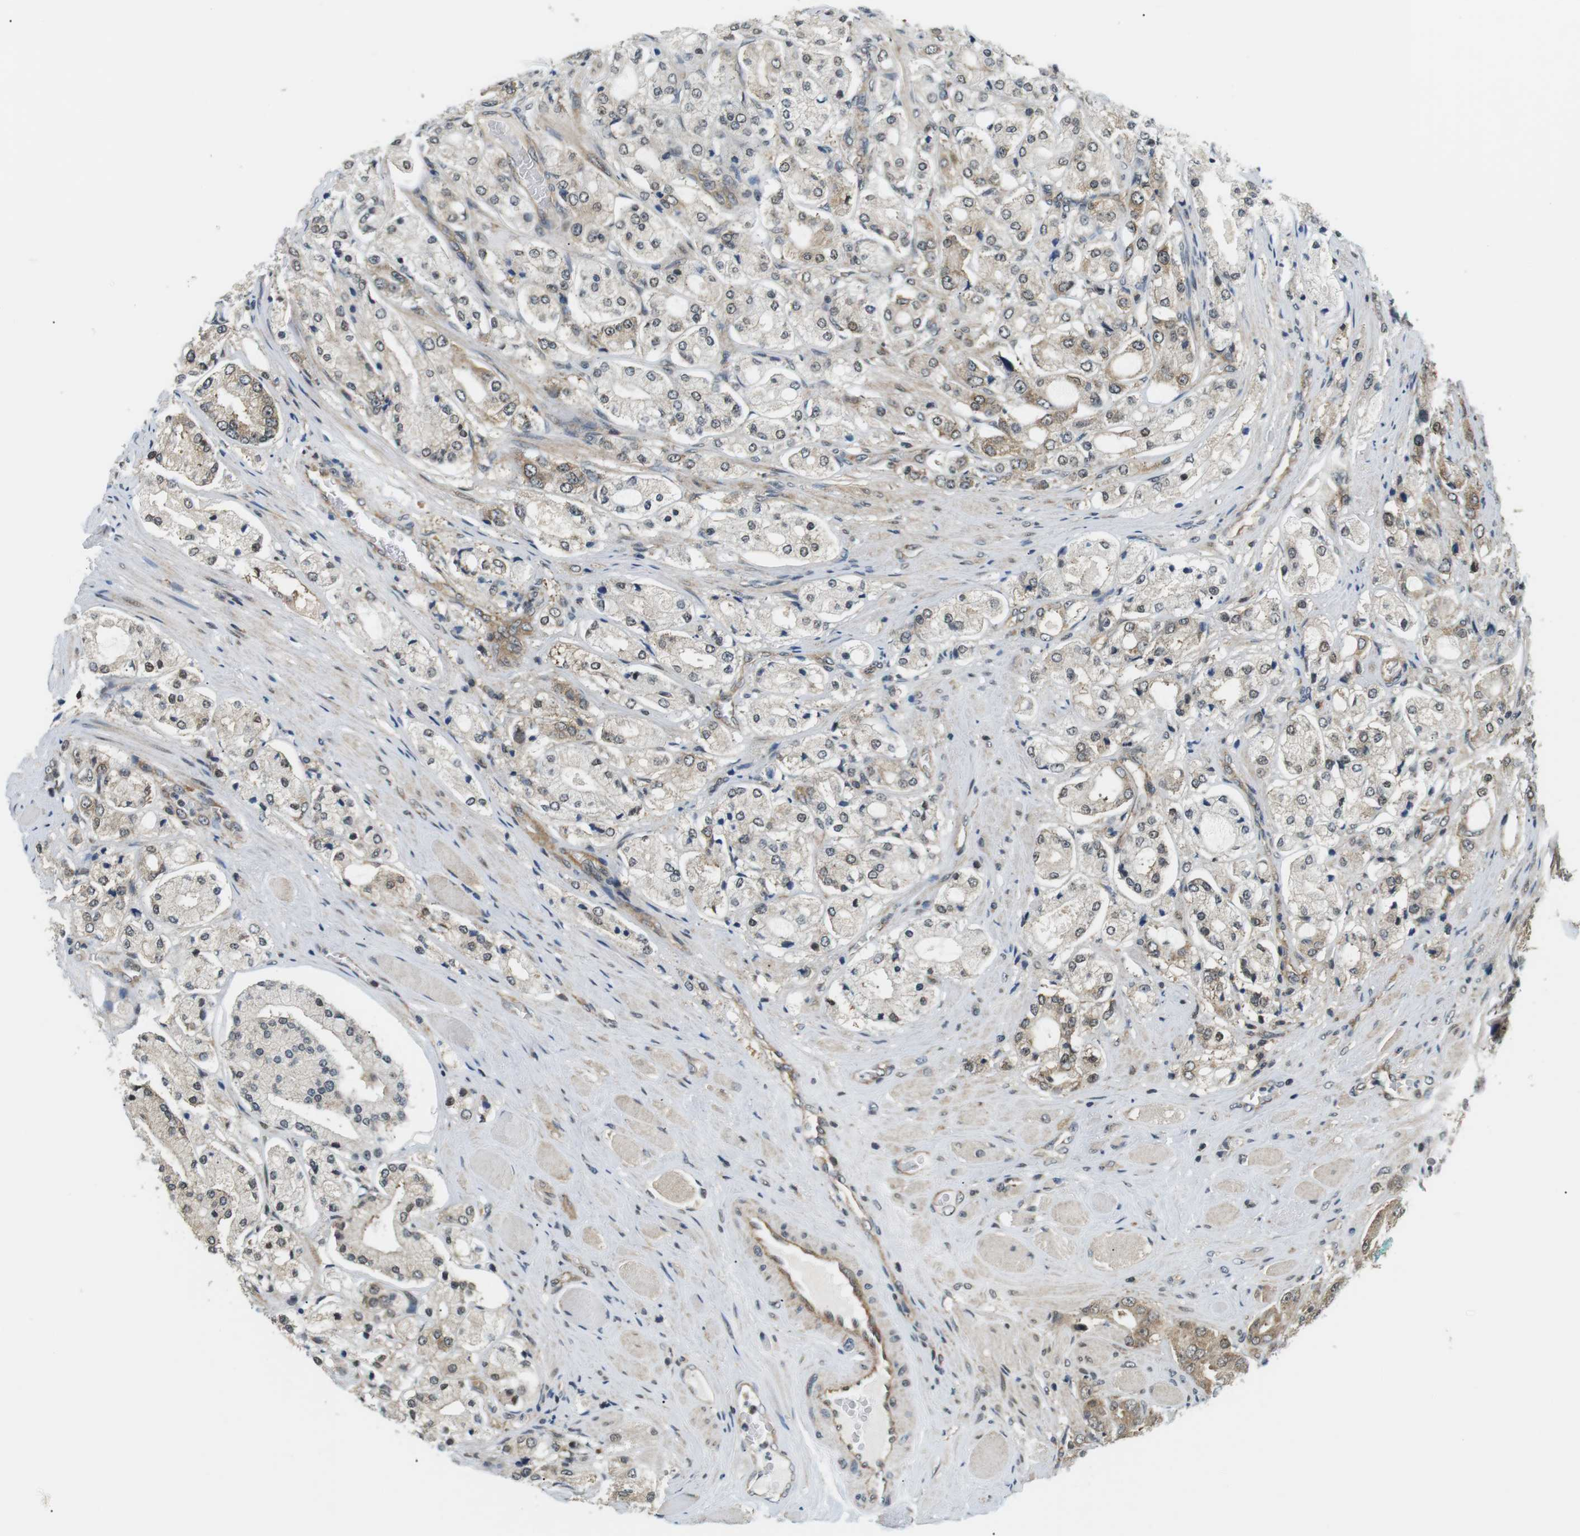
{"staining": {"intensity": "moderate", "quantity": "25%-75%", "location": "cytoplasmic/membranous"}, "tissue": "prostate cancer", "cell_type": "Tumor cells", "image_type": "cancer", "snomed": [{"axis": "morphology", "description": "Adenocarcinoma, High grade"}, {"axis": "topography", "description": "Prostate"}], "caption": "IHC of adenocarcinoma (high-grade) (prostate) demonstrates medium levels of moderate cytoplasmic/membranous expression in about 25%-75% of tumor cells.", "gene": "CSNK2B", "patient": {"sex": "male", "age": 65}}